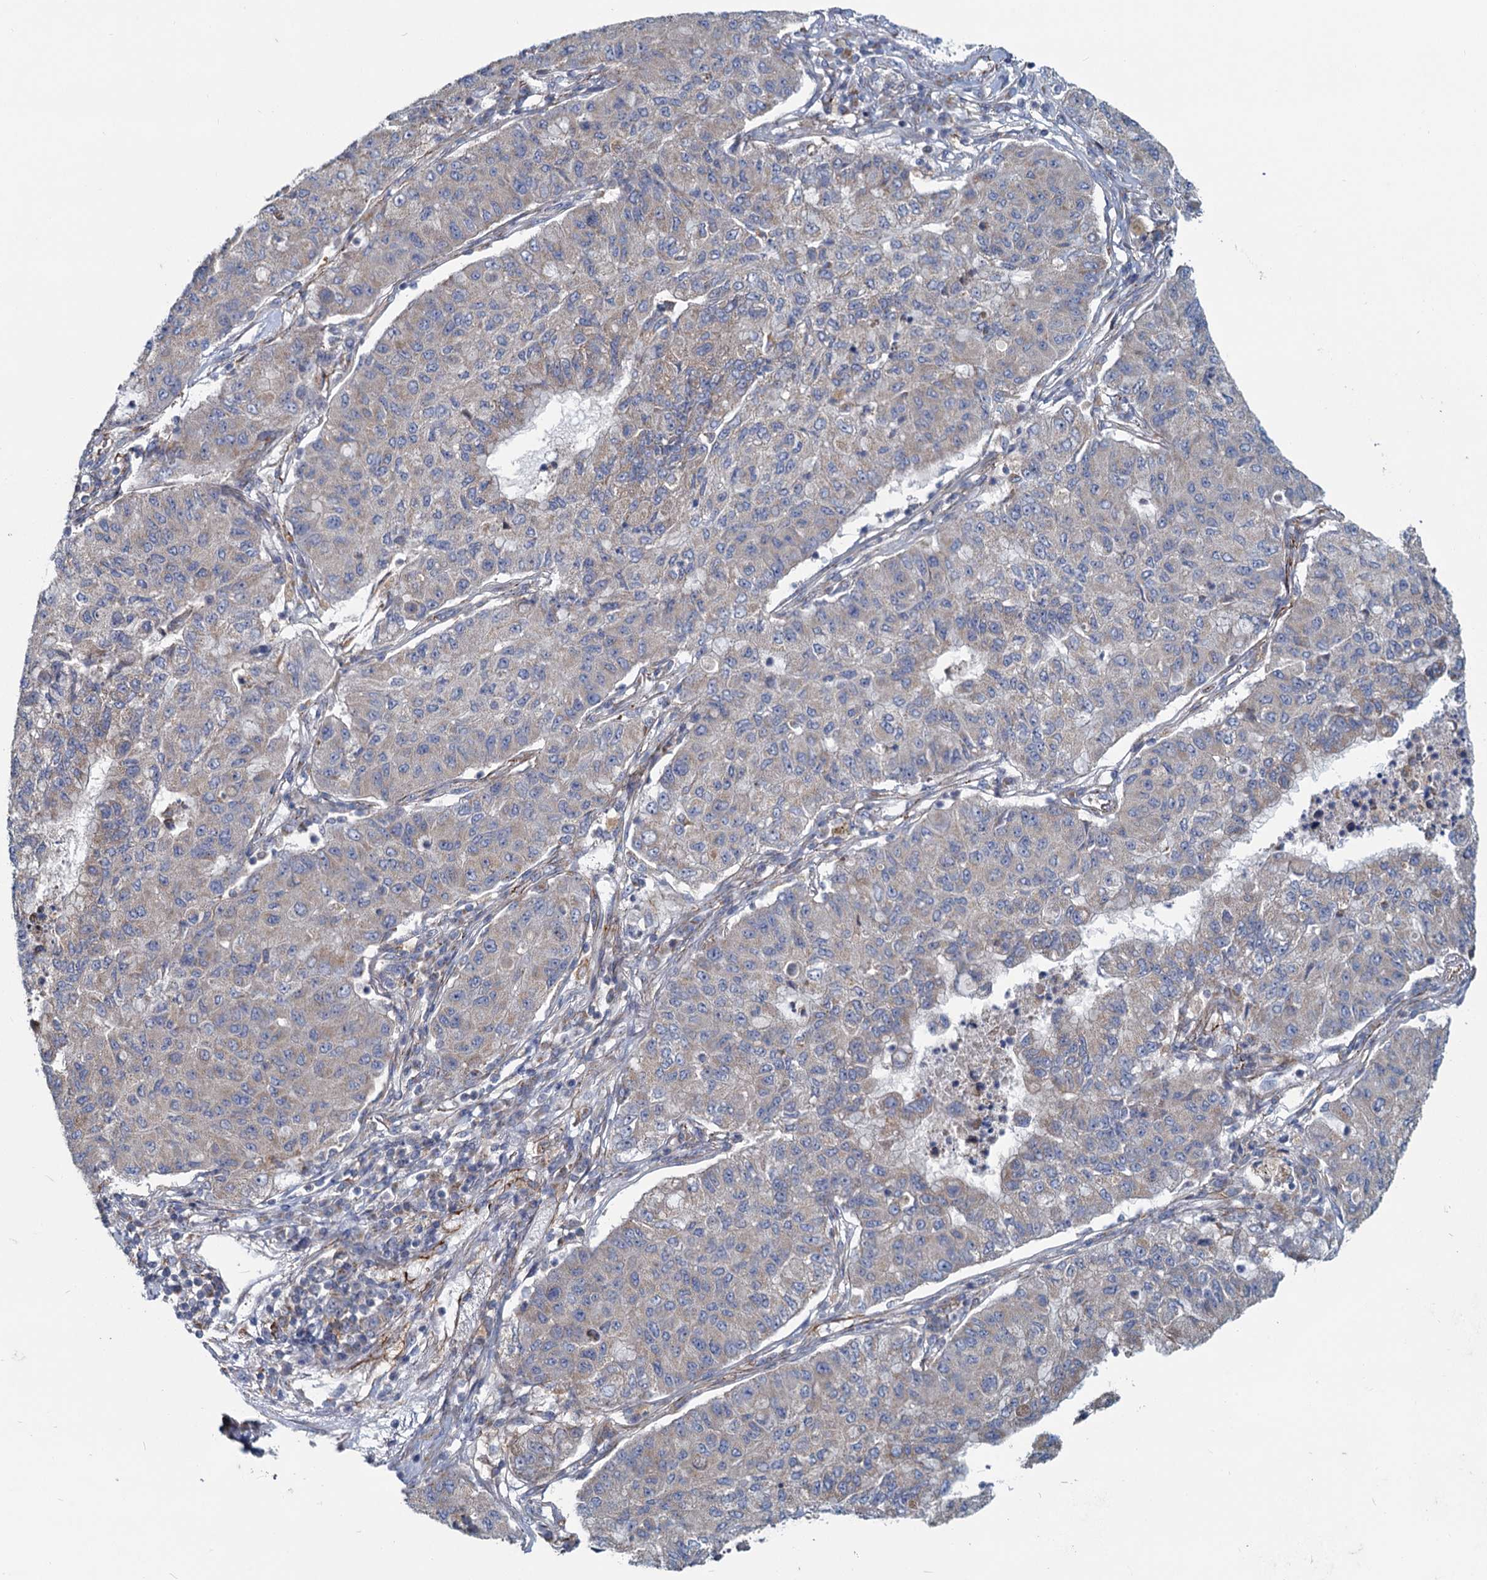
{"staining": {"intensity": "negative", "quantity": "none", "location": "none"}, "tissue": "lung cancer", "cell_type": "Tumor cells", "image_type": "cancer", "snomed": [{"axis": "morphology", "description": "Squamous cell carcinoma, NOS"}, {"axis": "topography", "description": "Lung"}], "caption": "Protein analysis of squamous cell carcinoma (lung) demonstrates no significant positivity in tumor cells.", "gene": "ADCY2", "patient": {"sex": "male", "age": 74}}